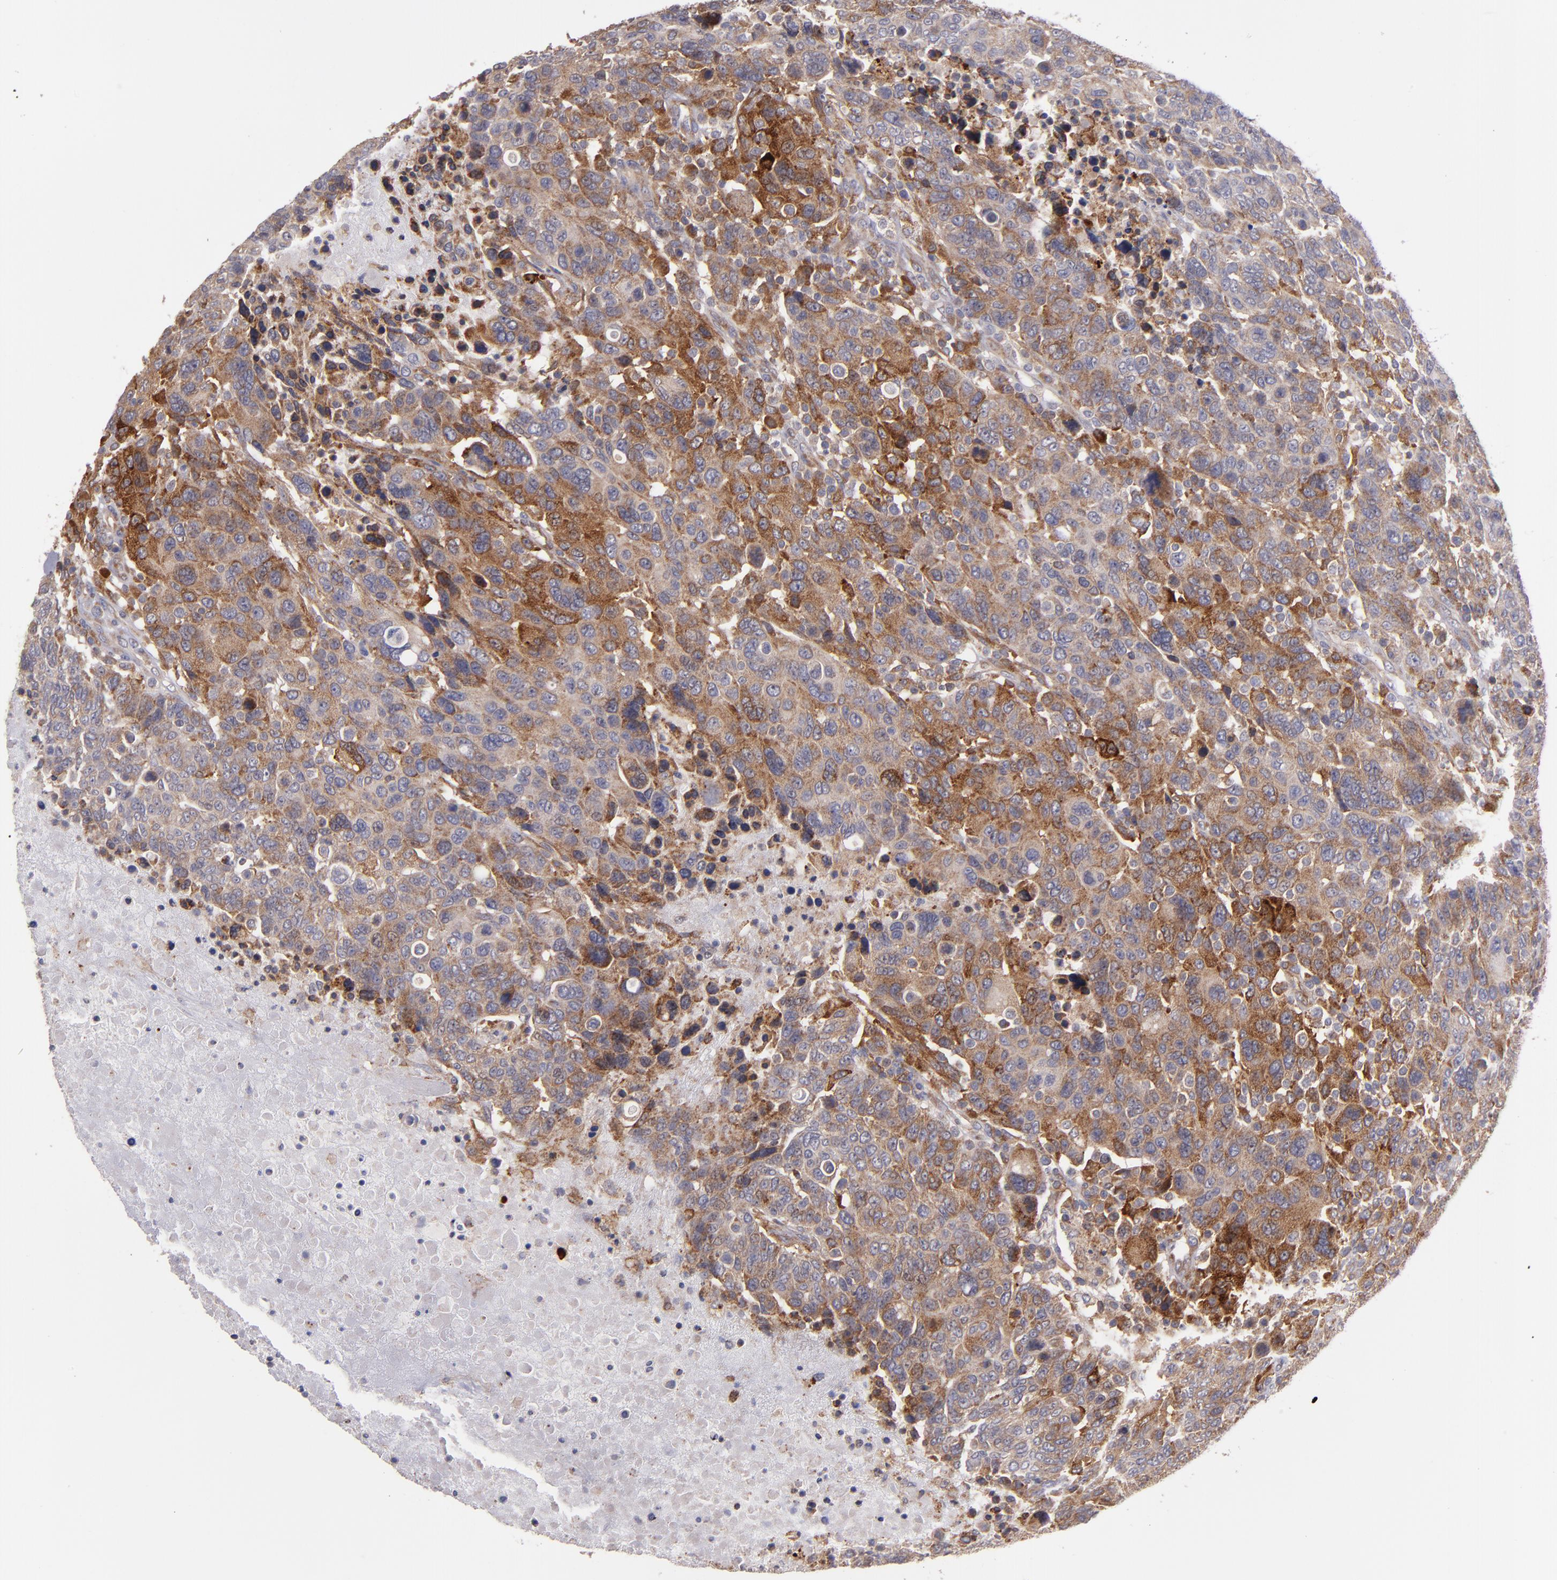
{"staining": {"intensity": "moderate", "quantity": "25%-75%", "location": "cytoplasmic/membranous"}, "tissue": "breast cancer", "cell_type": "Tumor cells", "image_type": "cancer", "snomed": [{"axis": "morphology", "description": "Duct carcinoma"}, {"axis": "topography", "description": "Breast"}], "caption": "An IHC micrograph of tumor tissue is shown. Protein staining in brown highlights moderate cytoplasmic/membranous positivity in breast invasive ductal carcinoma within tumor cells.", "gene": "IFIH1", "patient": {"sex": "female", "age": 37}}